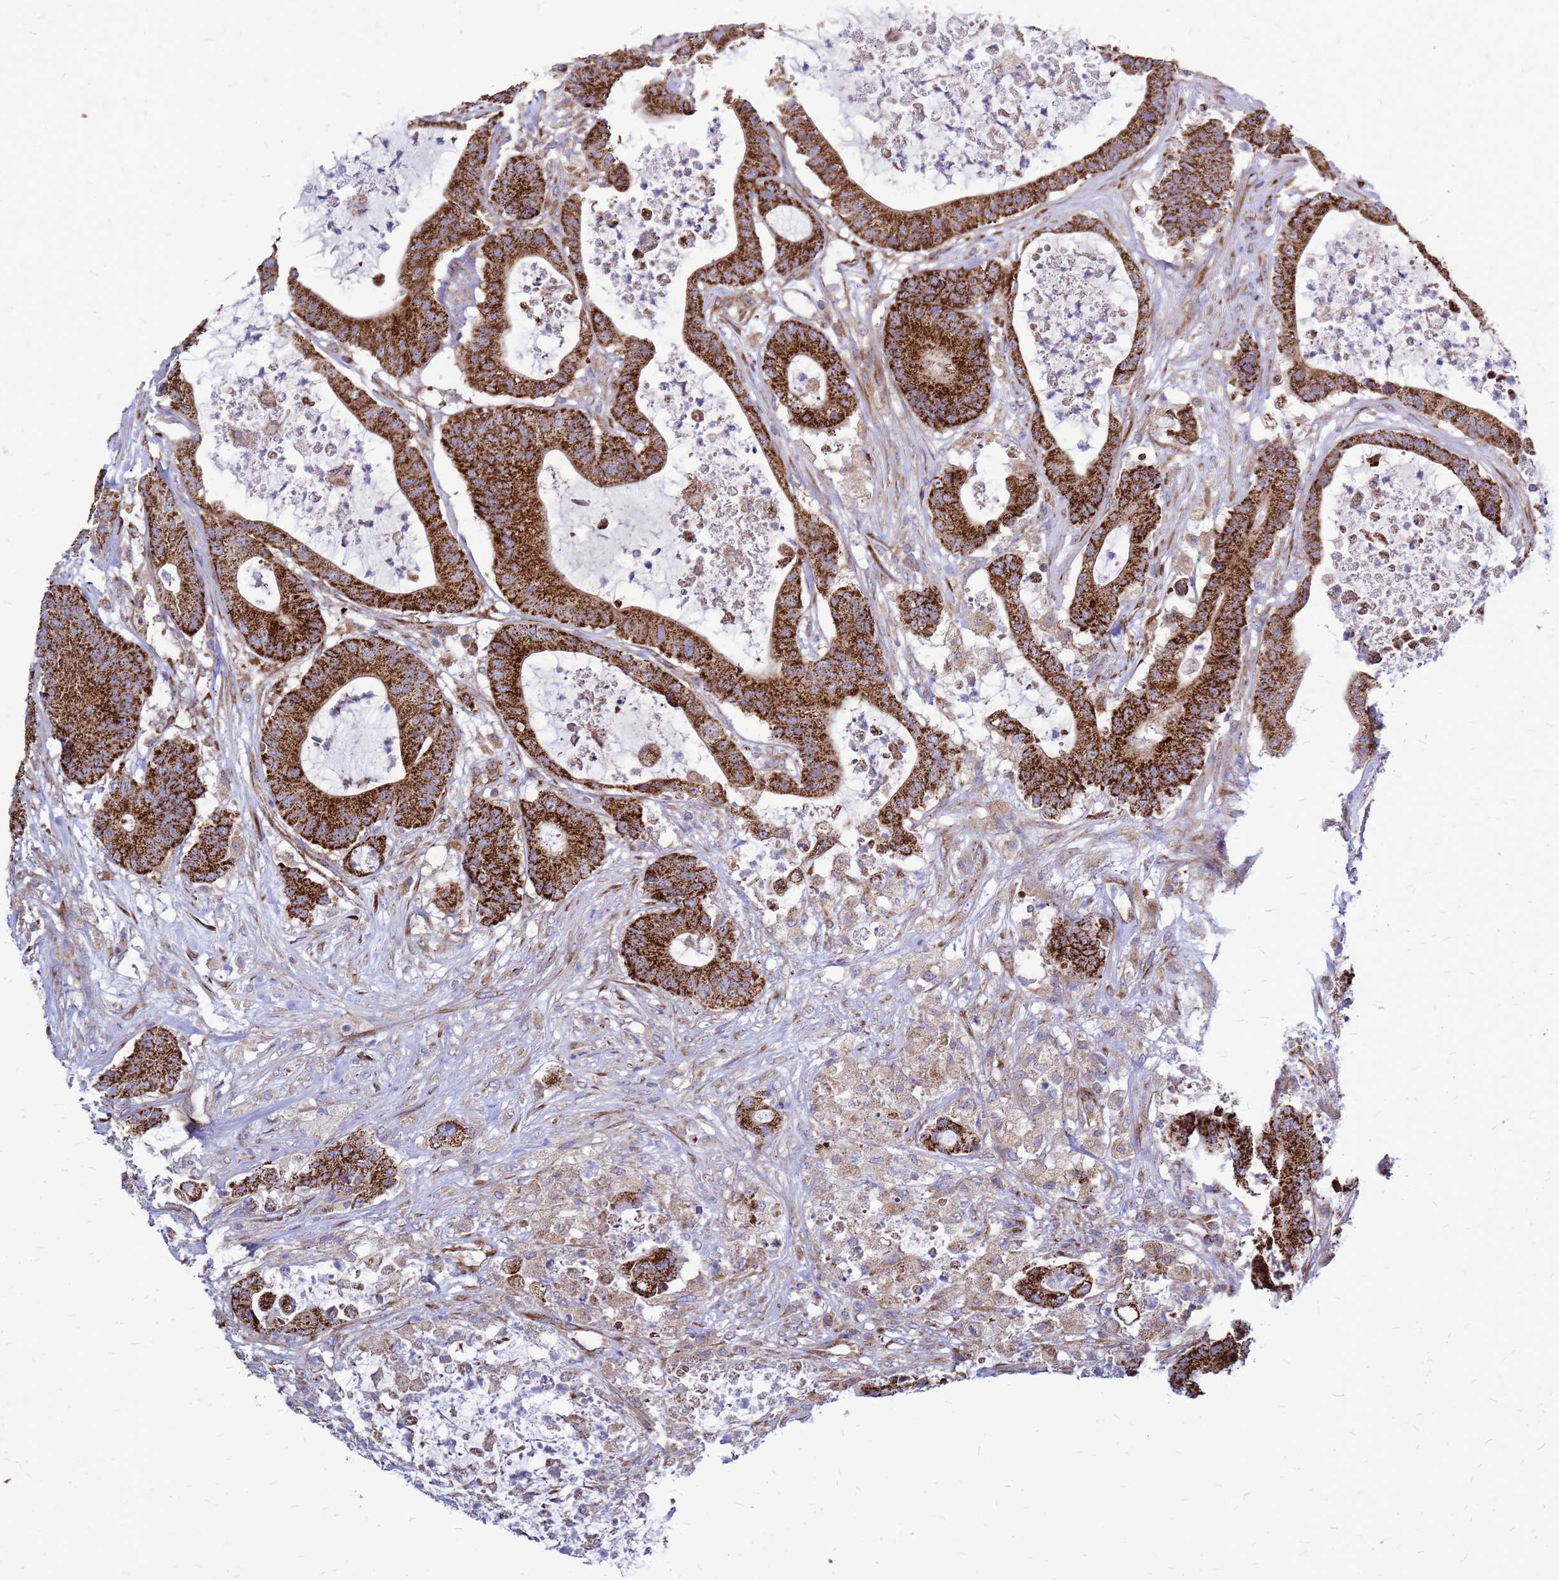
{"staining": {"intensity": "strong", "quantity": ">75%", "location": "cytoplasmic/membranous"}, "tissue": "colorectal cancer", "cell_type": "Tumor cells", "image_type": "cancer", "snomed": [{"axis": "morphology", "description": "Adenocarcinoma, NOS"}, {"axis": "topography", "description": "Colon"}], "caption": "This is an image of immunohistochemistry (IHC) staining of adenocarcinoma (colorectal), which shows strong expression in the cytoplasmic/membranous of tumor cells.", "gene": "FSTL4", "patient": {"sex": "female", "age": 84}}